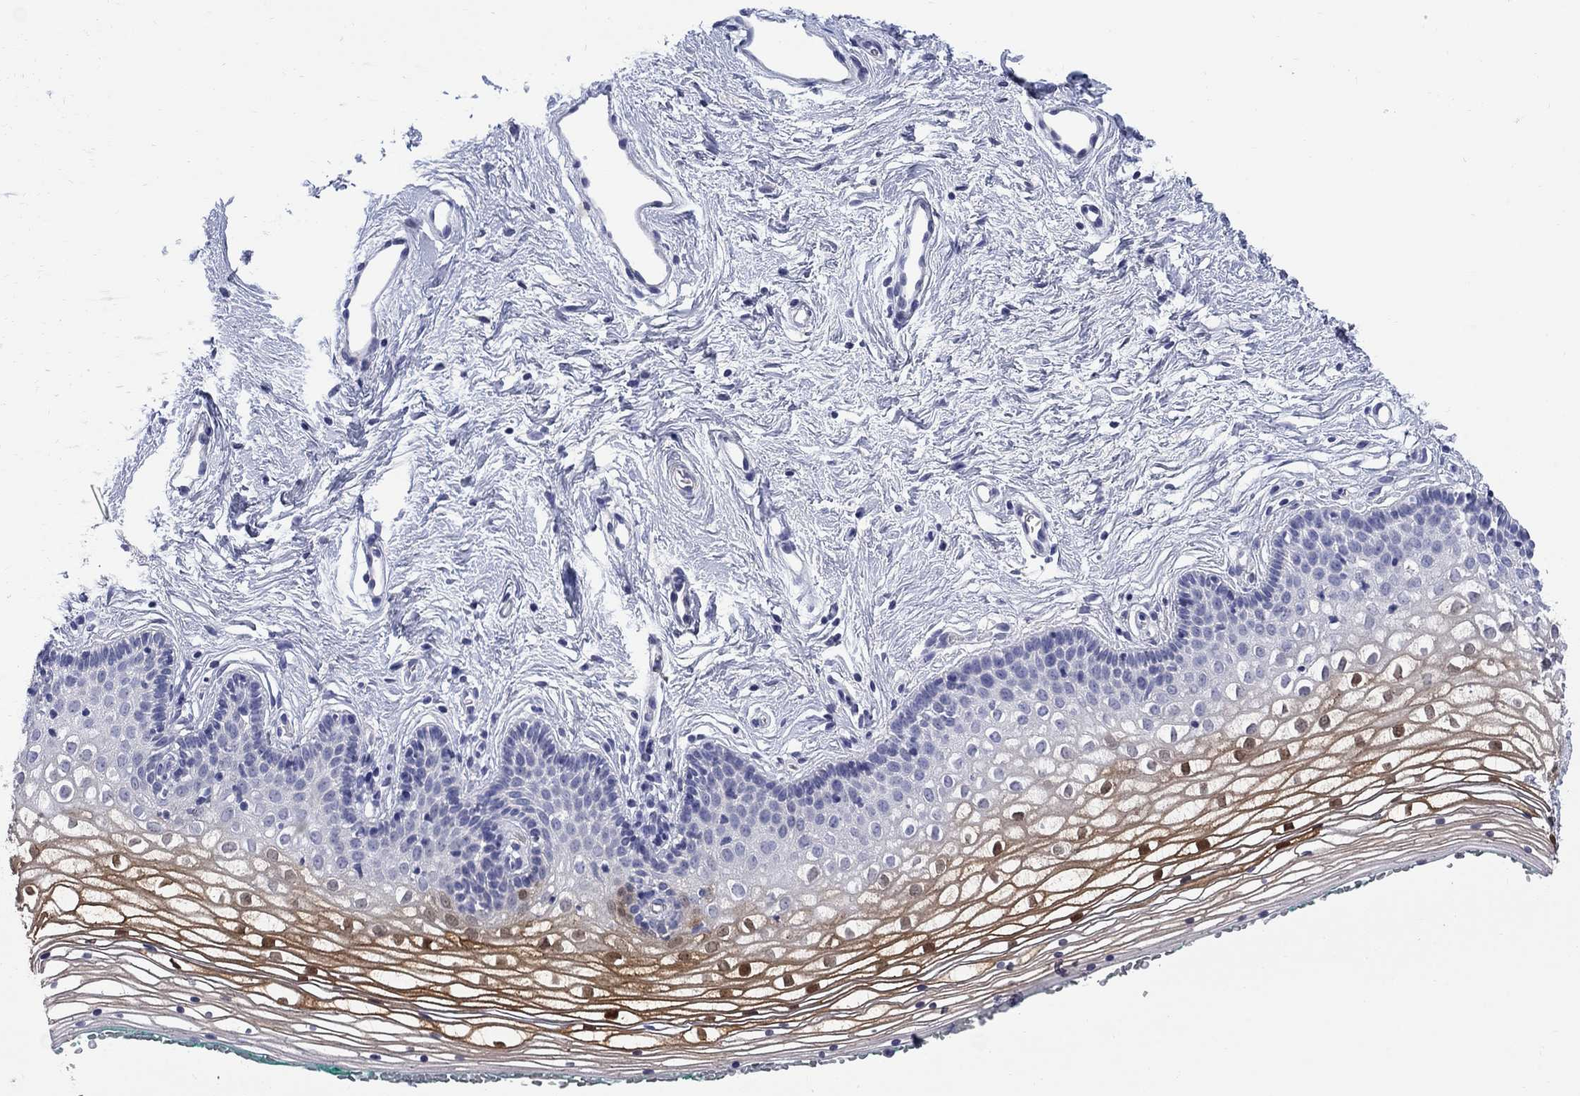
{"staining": {"intensity": "strong", "quantity": "<25%", "location": "cytoplasmic/membranous,nuclear"}, "tissue": "vagina", "cell_type": "Squamous epithelial cells", "image_type": "normal", "snomed": [{"axis": "morphology", "description": "Normal tissue, NOS"}, {"axis": "topography", "description": "Vagina"}], "caption": "Protein staining demonstrates strong cytoplasmic/membranous,nuclear expression in about <25% of squamous epithelial cells in benign vagina. (IHC, brightfield microscopy, high magnification).", "gene": "SERPINB2", "patient": {"sex": "female", "age": 36}}